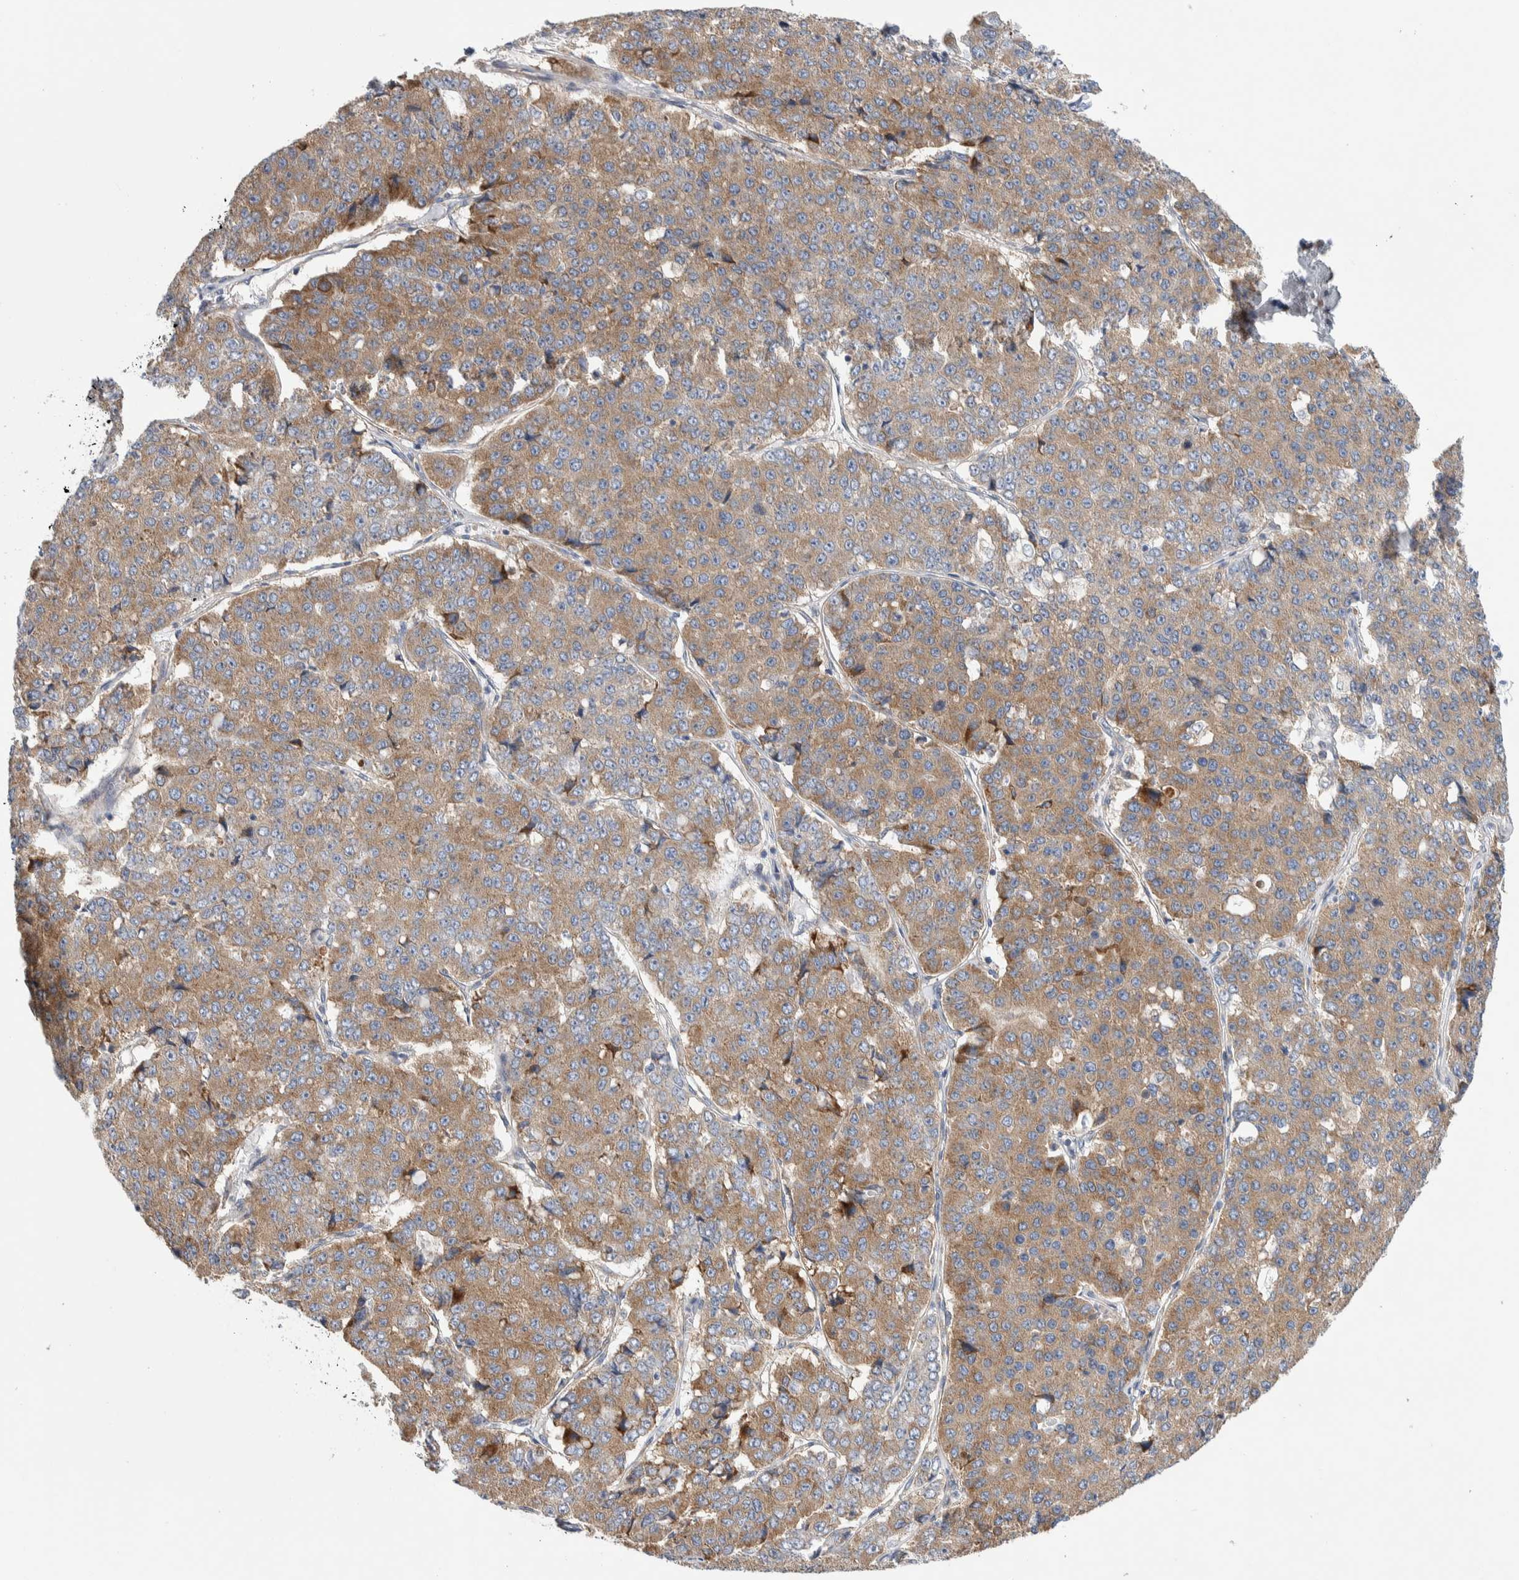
{"staining": {"intensity": "moderate", "quantity": ">75%", "location": "cytoplasmic/membranous"}, "tissue": "pancreatic cancer", "cell_type": "Tumor cells", "image_type": "cancer", "snomed": [{"axis": "morphology", "description": "Adenocarcinoma, NOS"}, {"axis": "topography", "description": "Pancreas"}], "caption": "This micrograph reveals adenocarcinoma (pancreatic) stained with immunohistochemistry (IHC) to label a protein in brown. The cytoplasmic/membranous of tumor cells show moderate positivity for the protein. Nuclei are counter-stained blue.", "gene": "RACK1", "patient": {"sex": "male", "age": 50}}